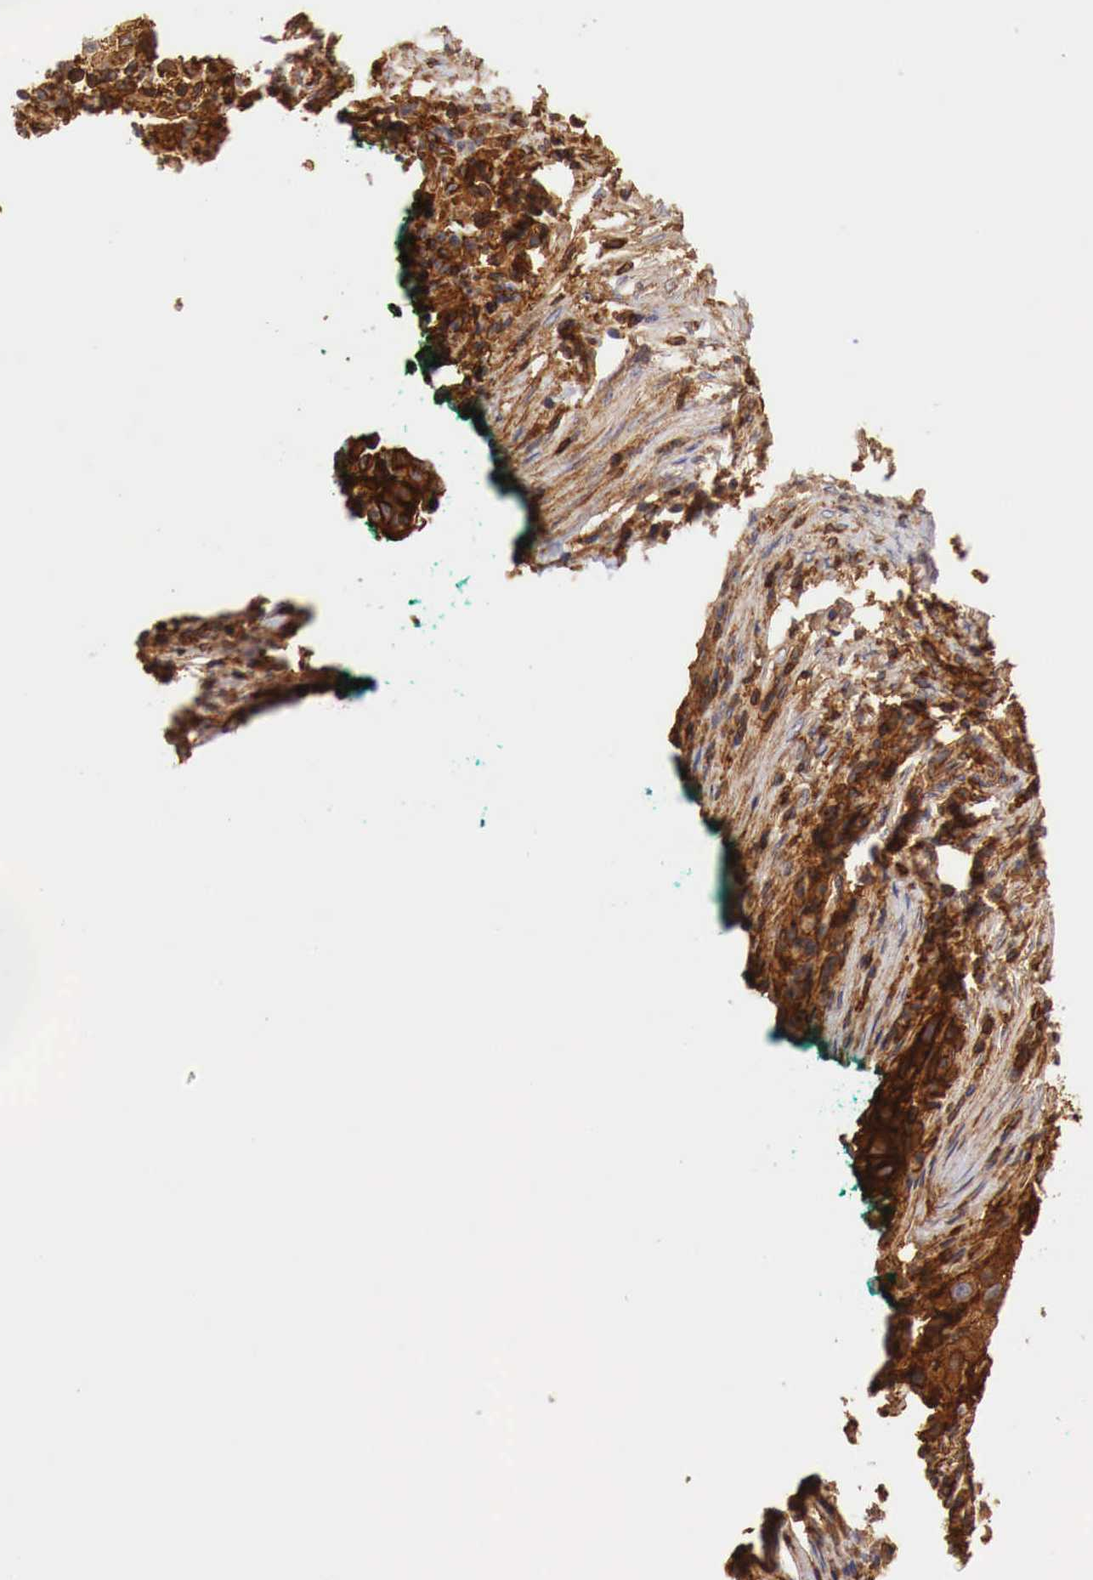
{"staining": {"intensity": "strong", "quantity": ">75%", "location": "cytoplasmic/membranous,nuclear"}, "tissue": "lung cancer", "cell_type": "Tumor cells", "image_type": "cancer", "snomed": [{"axis": "morphology", "description": "Squamous cell carcinoma, NOS"}, {"axis": "topography", "description": "Lung"}], "caption": "An immunohistochemistry histopathology image of tumor tissue is shown. Protein staining in brown shows strong cytoplasmic/membranous and nuclear positivity in squamous cell carcinoma (lung) within tumor cells. (Stains: DAB (3,3'-diaminobenzidine) in brown, nuclei in blue, Microscopy: brightfield microscopy at high magnification).", "gene": "PABIR2", "patient": {"sex": "male", "age": 64}}